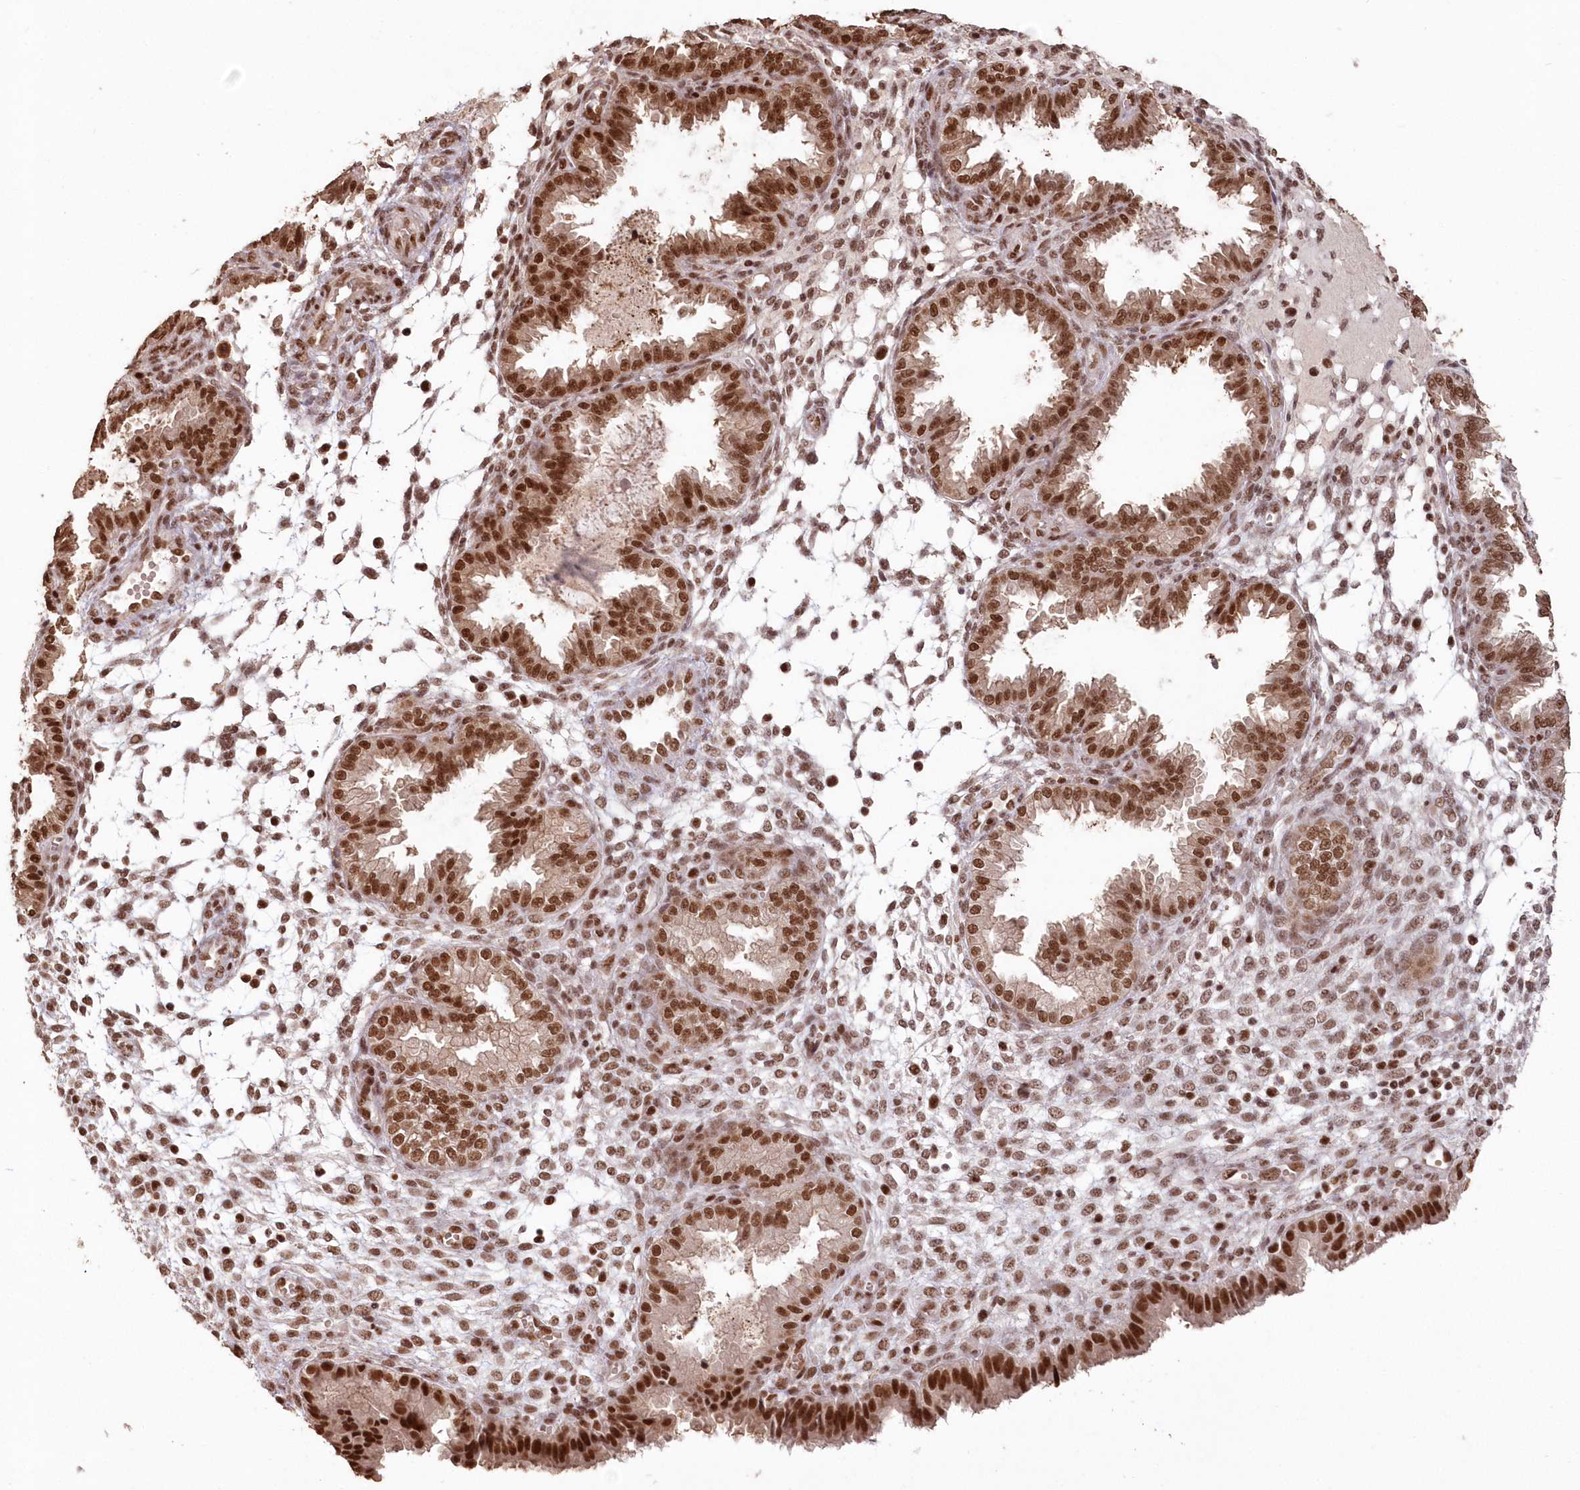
{"staining": {"intensity": "moderate", "quantity": "25%-75%", "location": "nuclear"}, "tissue": "endometrium", "cell_type": "Cells in endometrial stroma", "image_type": "normal", "snomed": [{"axis": "morphology", "description": "Normal tissue, NOS"}, {"axis": "topography", "description": "Endometrium"}], "caption": "DAB immunohistochemical staining of normal human endometrium demonstrates moderate nuclear protein expression in about 25%-75% of cells in endometrial stroma.", "gene": "PDS5A", "patient": {"sex": "female", "age": 33}}